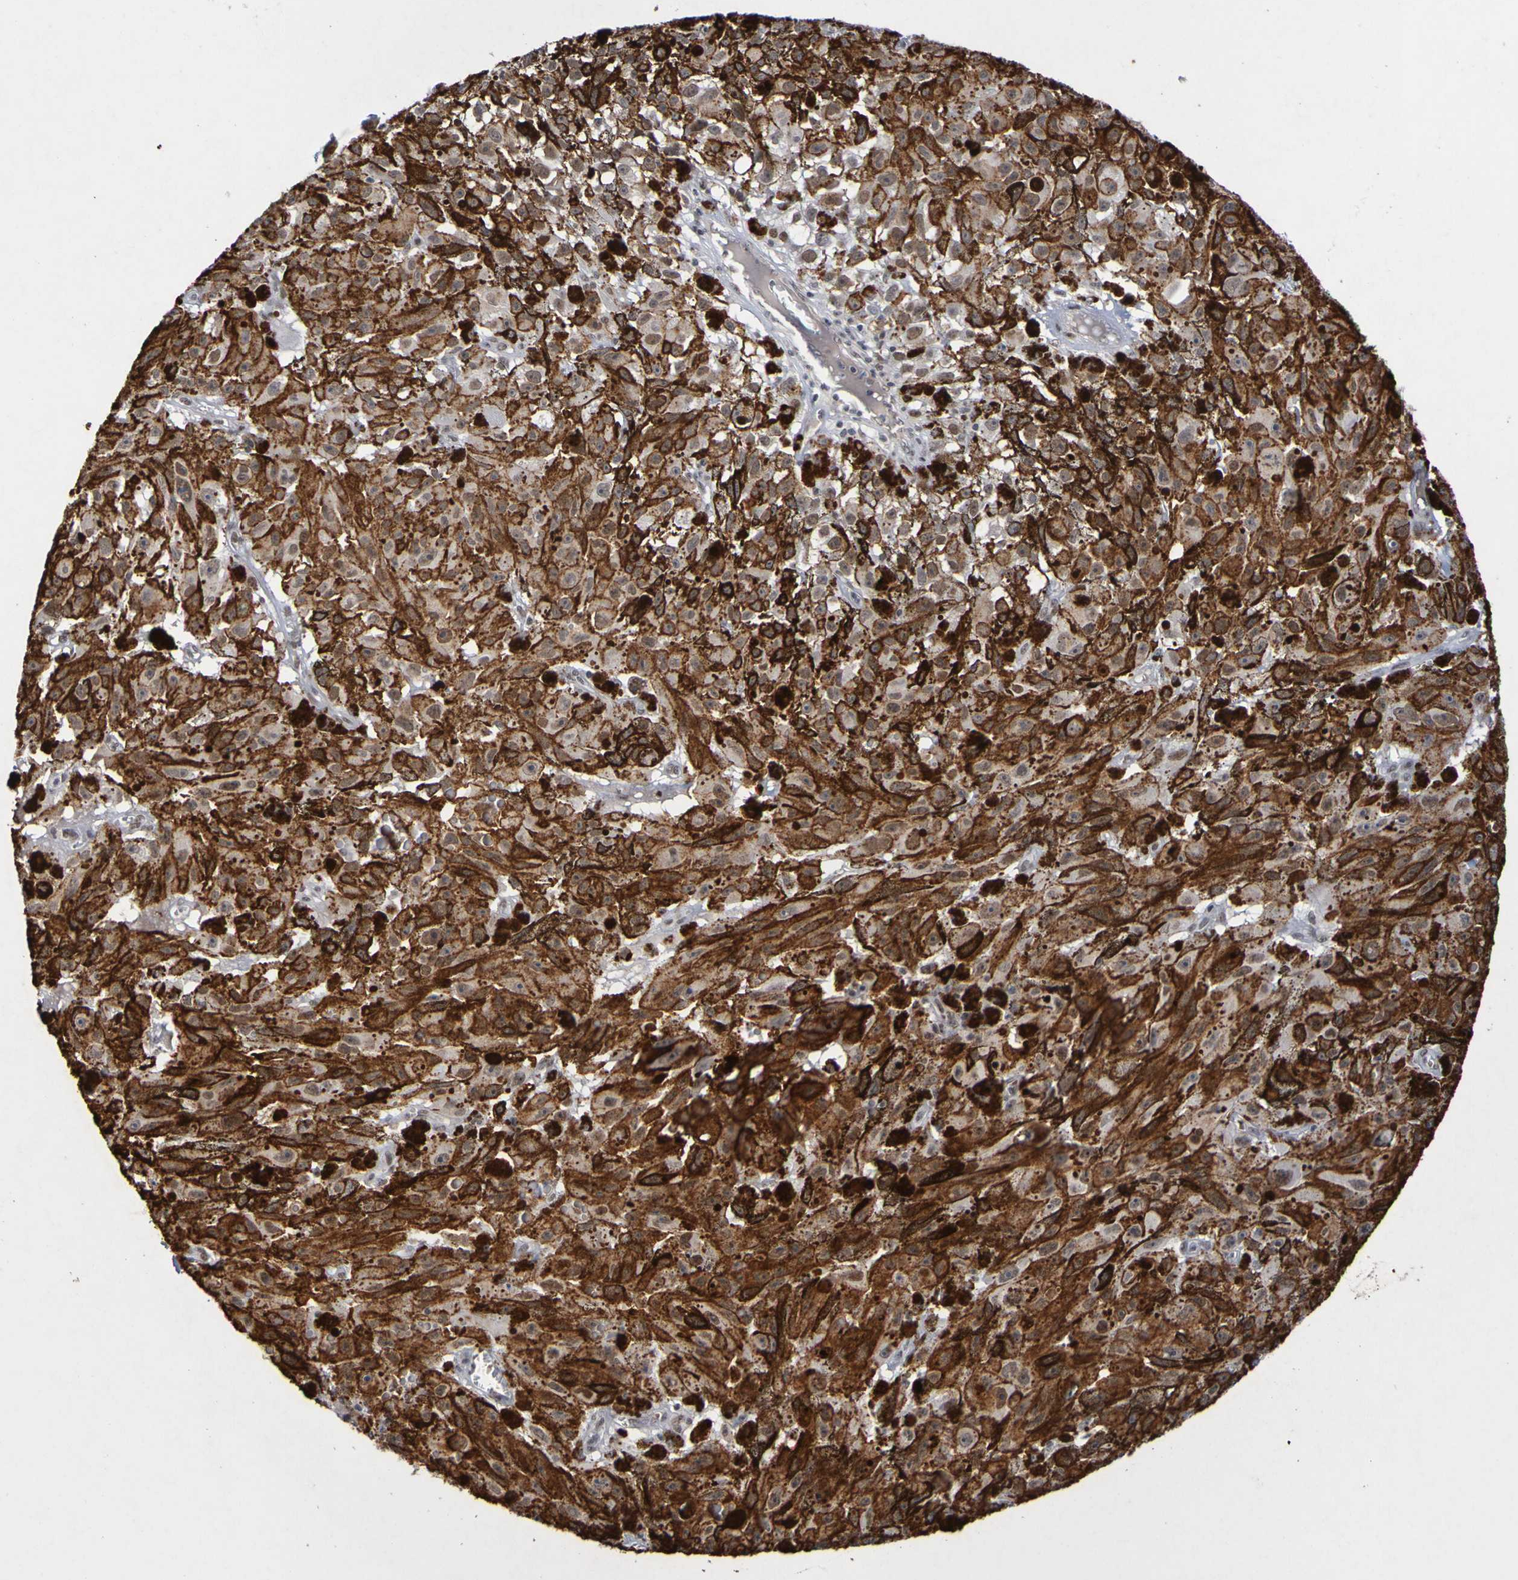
{"staining": {"intensity": "moderate", "quantity": ">75%", "location": "nuclear"}, "tissue": "melanoma", "cell_type": "Tumor cells", "image_type": "cancer", "snomed": [{"axis": "morphology", "description": "Malignant melanoma, NOS"}, {"axis": "topography", "description": "Skin"}], "caption": "Immunohistochemistry image of neoplastic tissue: human malignant melanoma stained using immunohistochemistry (IHC) shows medium levels of moderate protein expression localized specifically in the nuclear of tumor cells, appearing as a nuclear brown color.", "gene": "PCGF1", "patient": {"sex": "female", "age": 104}}